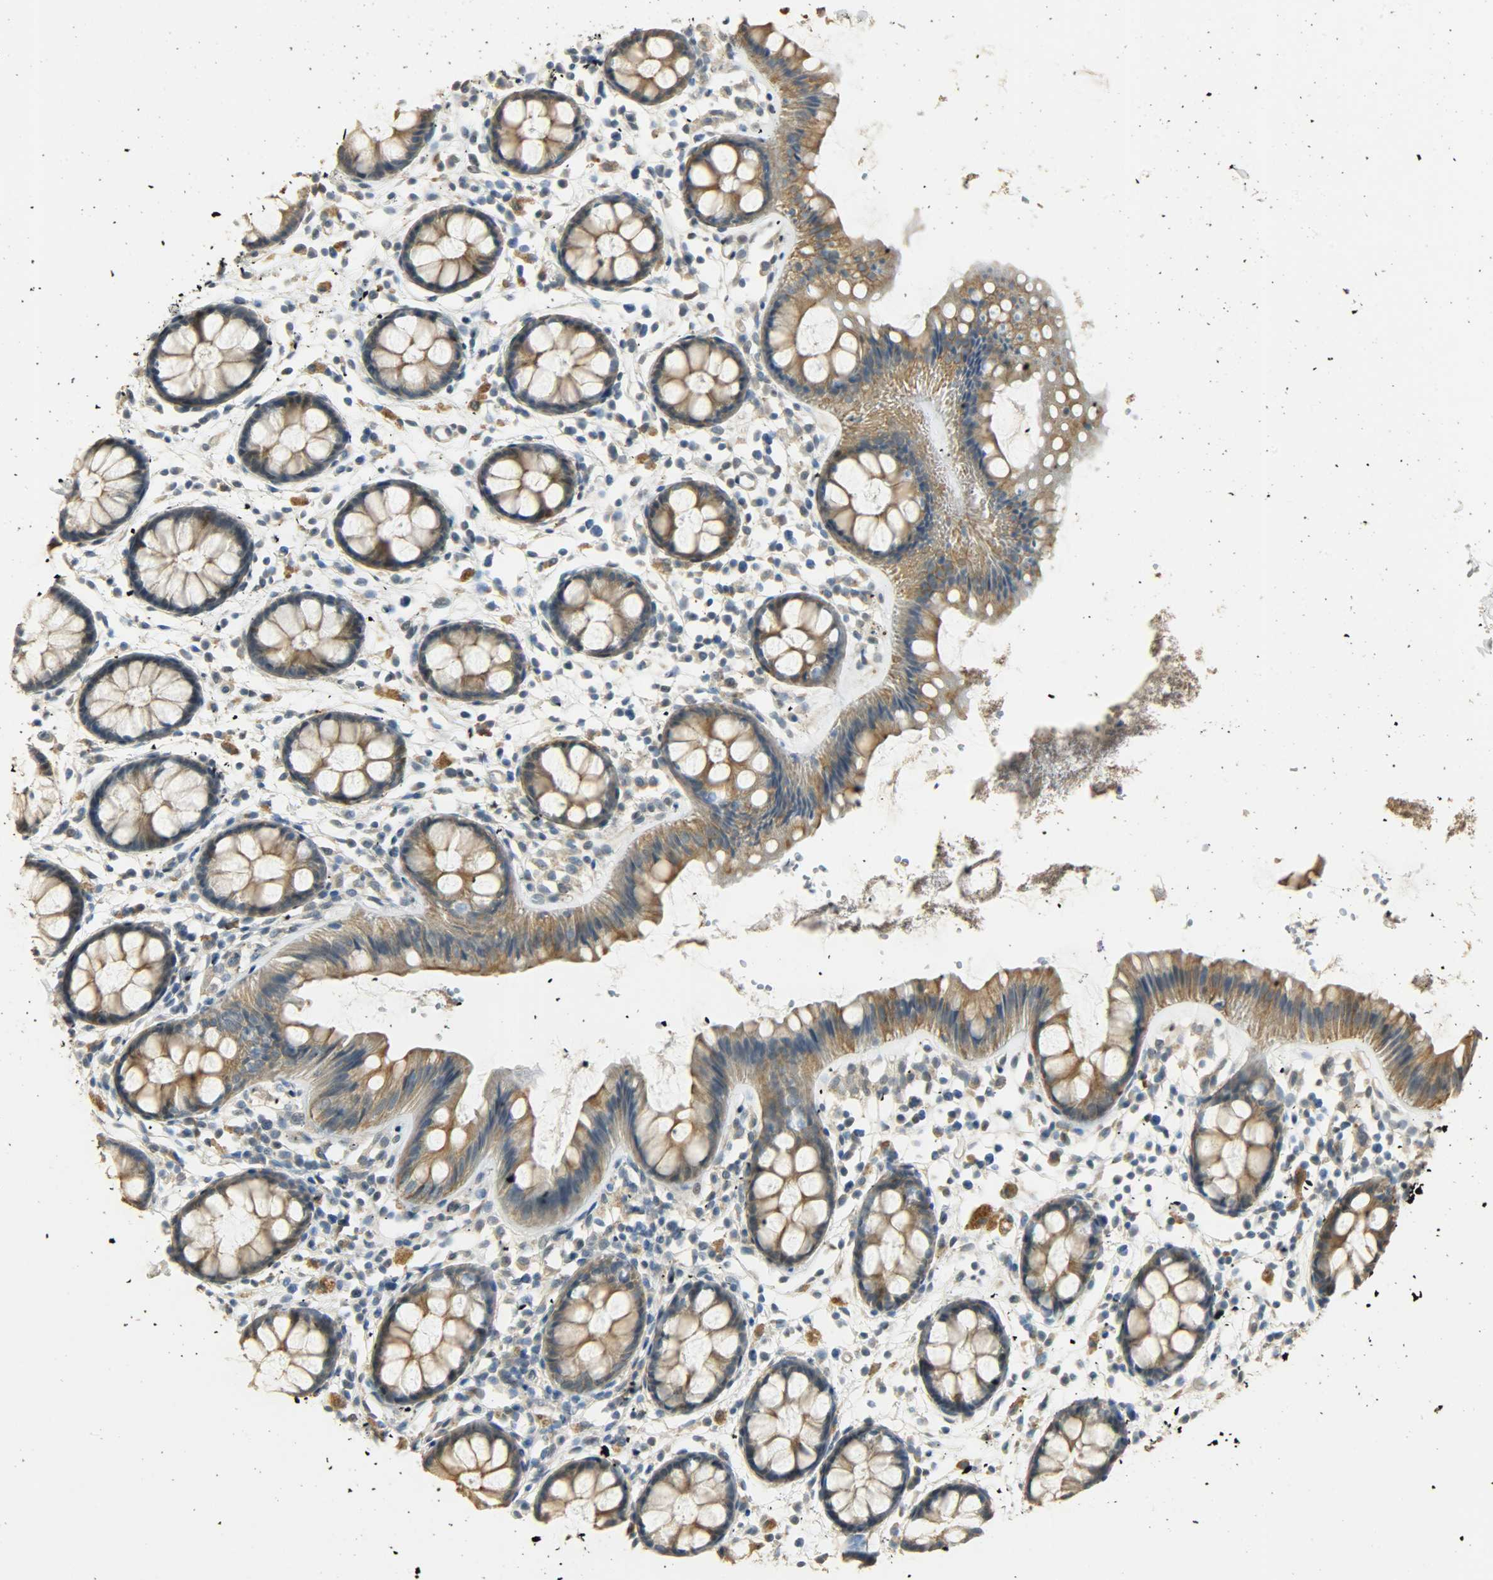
{"staining": {"intensity": "moderate", "quantity": ">75%", "location": "cytoplasmic/membranous"}, "tissue": "rectum", "cell_type": "Glandular cells", "image_type": "normal", "snomed": [{"axis": "morphology", "description": "Normal tissue, NOS"}, {"axis": "topography", "description": "Rectum"}], "caption": "IHC (DAB) staining of benign human rectum reveals moderate cytoplasmic/membranous protein positivity in approximately >75% of glandular cells. (DAB IHC, brown staining for protein, blue staining for nuclei).", "gene": "USP13", "patient": {"sex": "female", "age": 66}}